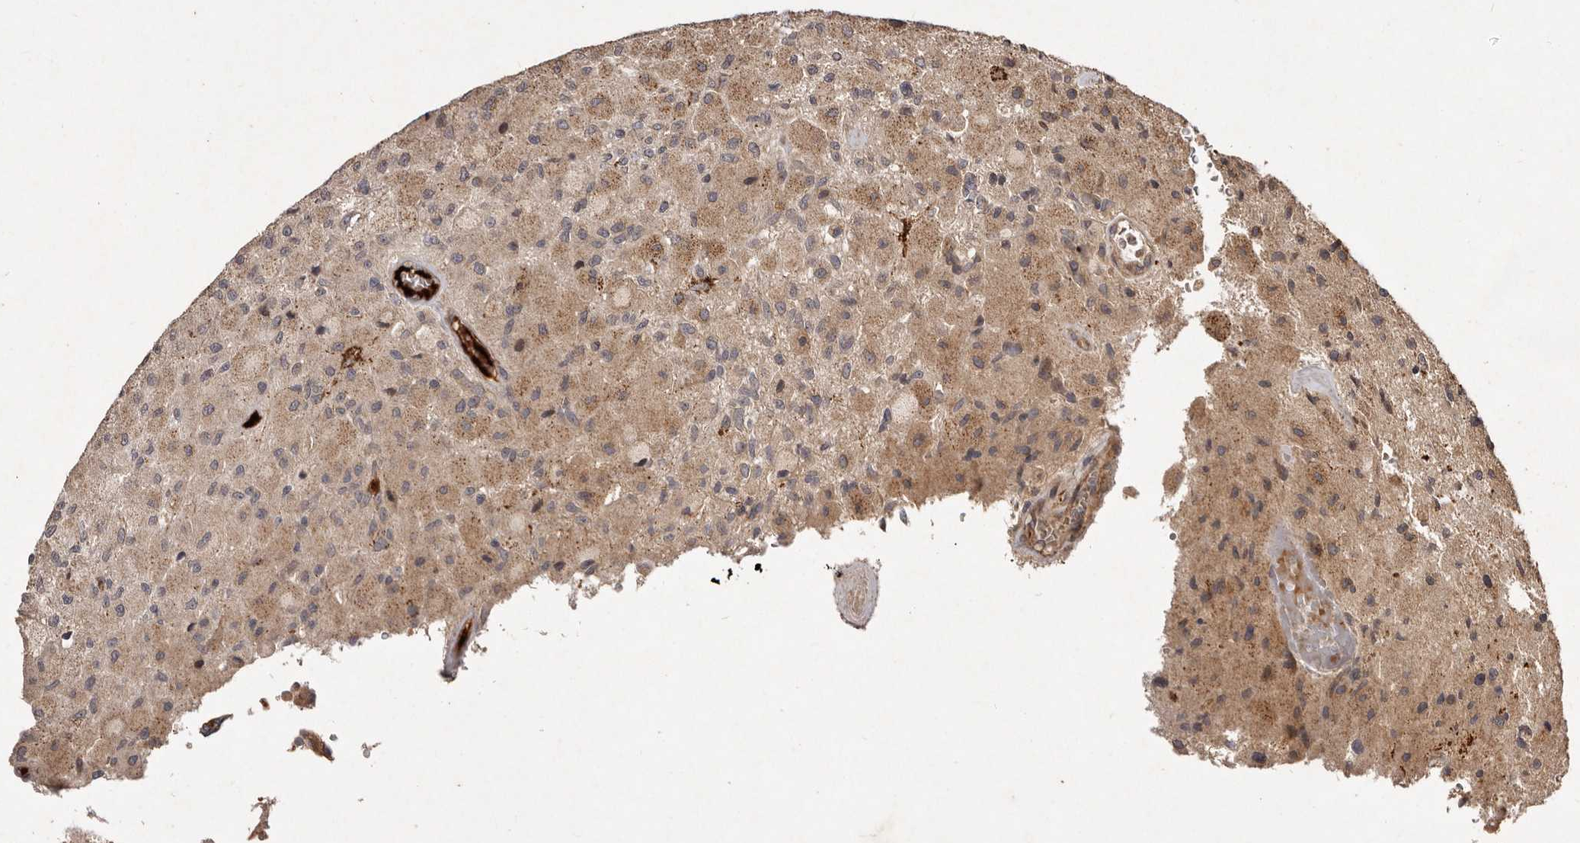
{"staining": {"intensity": "weak", "quantity": "25%-75%", "location": "cytoplasmic/membranous"}, "tissue": "glioma", "cell_type": "Tumor cells", "image_type": "cancer", "snomed": [{"axis": "morphology", "description": "Normal tissue, NOS"}, {"axis": "morphology", "description": "Glioma, malignant, High grade"}, {"axis": "topography", "description": "Cerebral cortex"}], "caption": "This is a micrograph of immunohistochemistry staining of malignant high-grade glioma, which shows weak staining in the cytoplasmic/membranous of tumor cells.", "gene": "SEMA3A", "patient": {"sex": "male", "age": 77}}